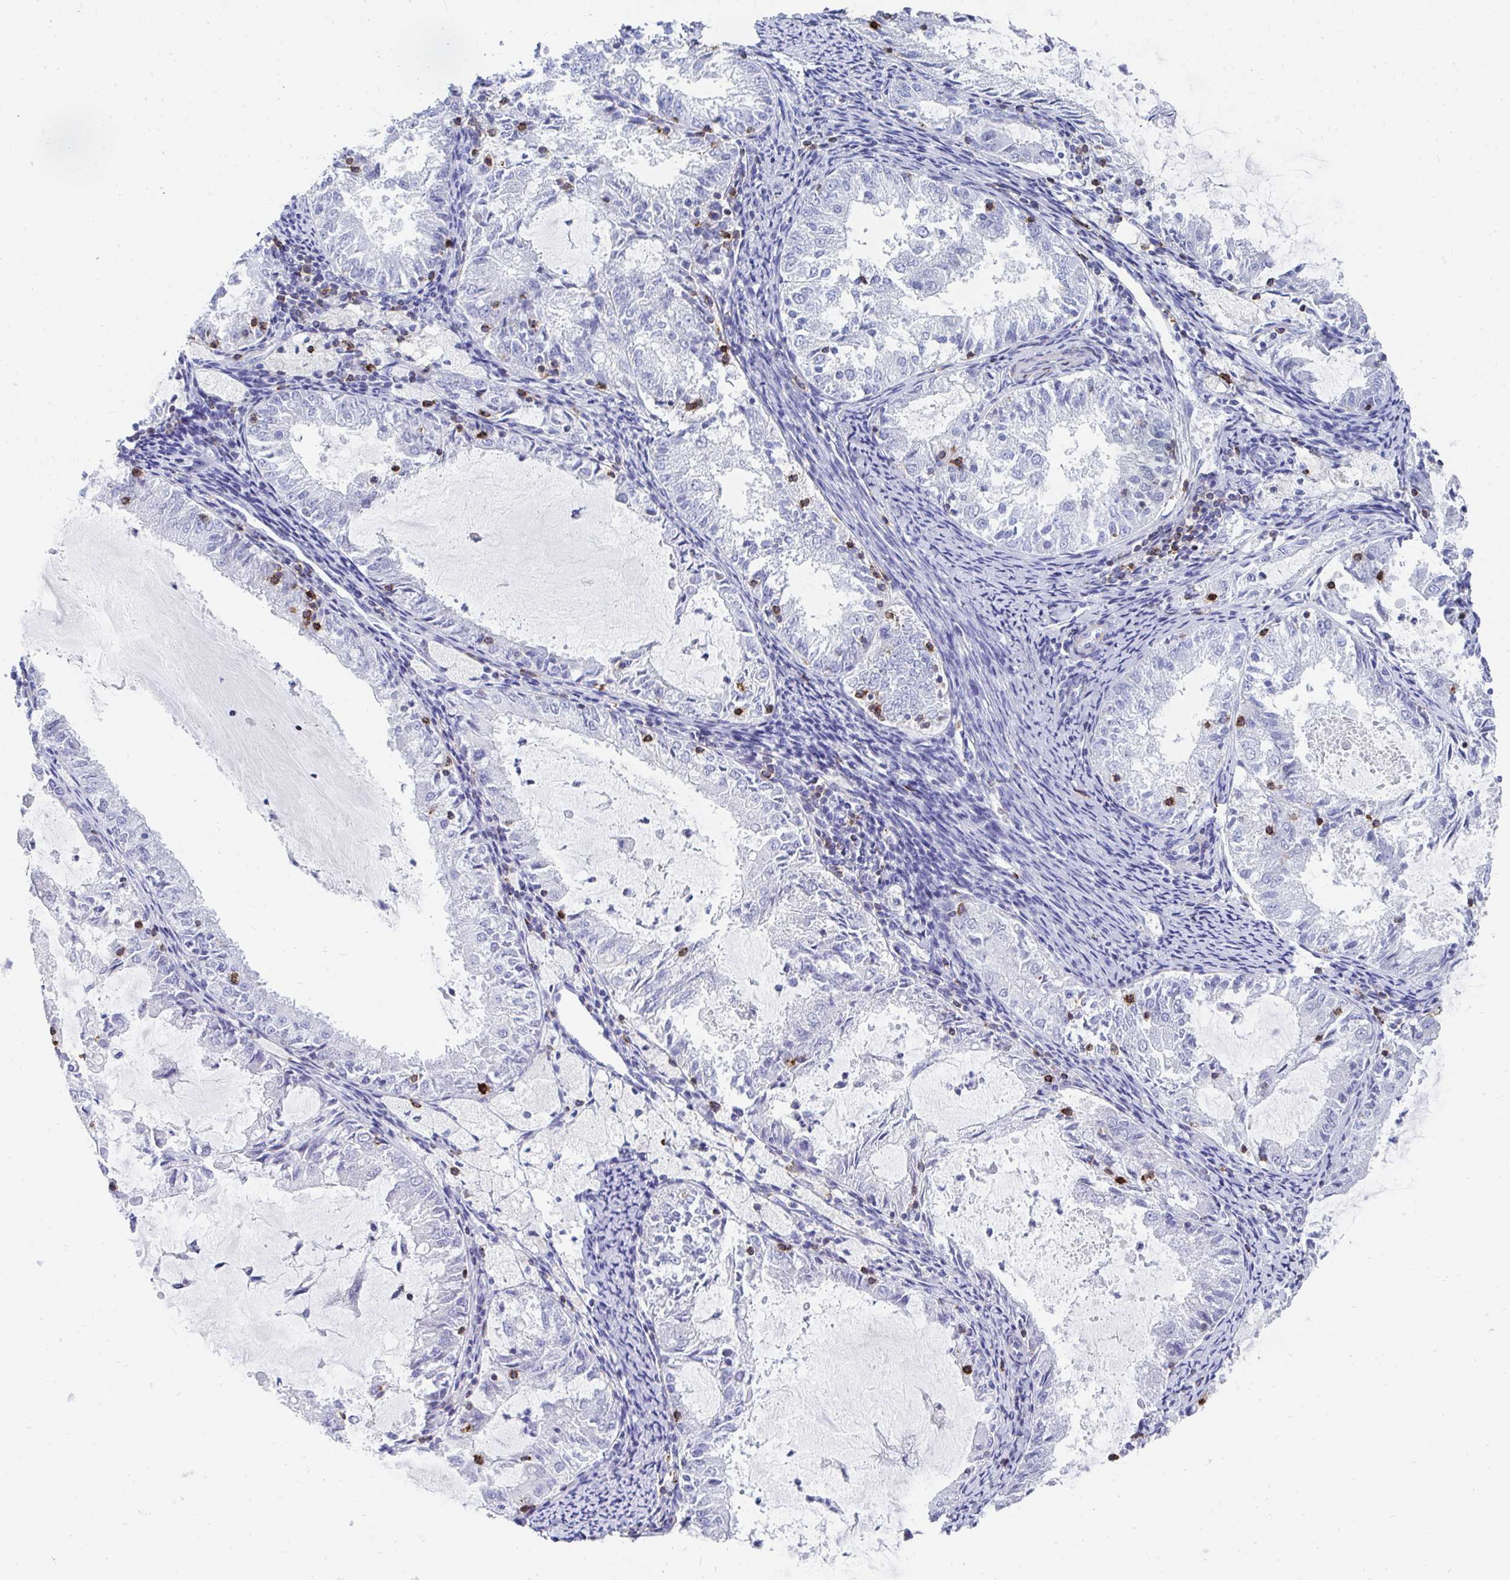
{"staining": {"intensity": "negative", "quantity": "none", "location": "none"}, "tissue": "endometrial cancer", "cell_type": "Tumor cells", "image_type": "cancer", "snomed": [{"axis": "morphology", "description": "Adenocarcinoma, NOS"}, {"axis": "topography", "description": "Endometrium"}], "caption": "Immunohistochemical staining of human endometrial cancer reveals no significant positivity in tumor cells.", "gene": "CD7", "patient": {"sex": "female", "age": 57}}